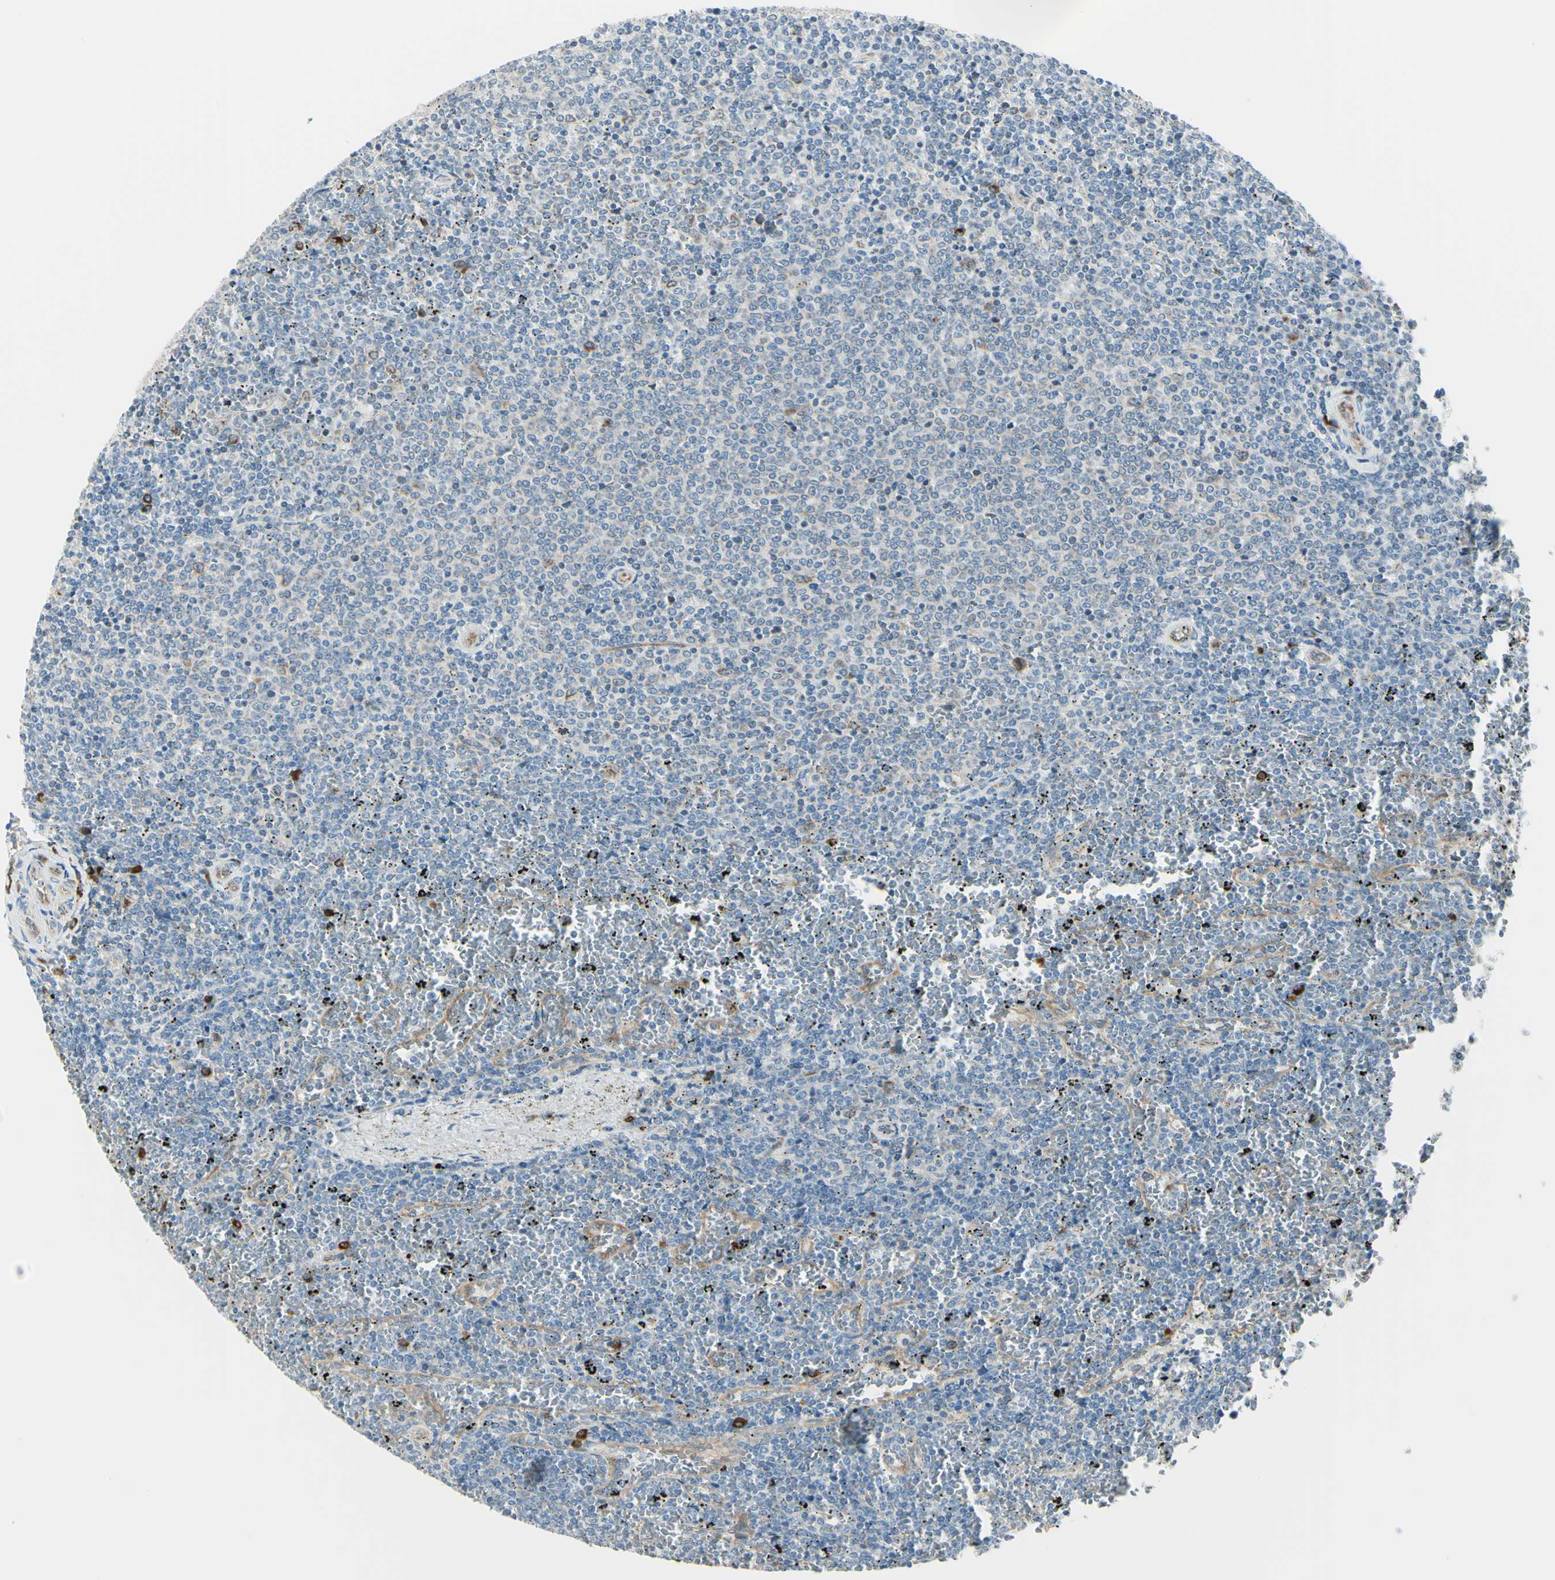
{"staining": {"intensity": "negative", "quantity": "none", "location": "none"}, "tissue": "lymphoma", "cell_type": "Tumor cells", "image_type": "cancer", "snomed": [{"axis": "morphology", "description": "Malignant lymphoma, non-Hodgkin's type, Low grade"}, {"axis": "topography", "description": "Spleen"}], "caption": "Malignant lymphoma, non-Hodgkin's type (low-grade) was stained to show a protein in brown. There is no significant staining in tumor cells.", "gene": "SELENOS", "patient": {"sex": "female", "age": 77}}